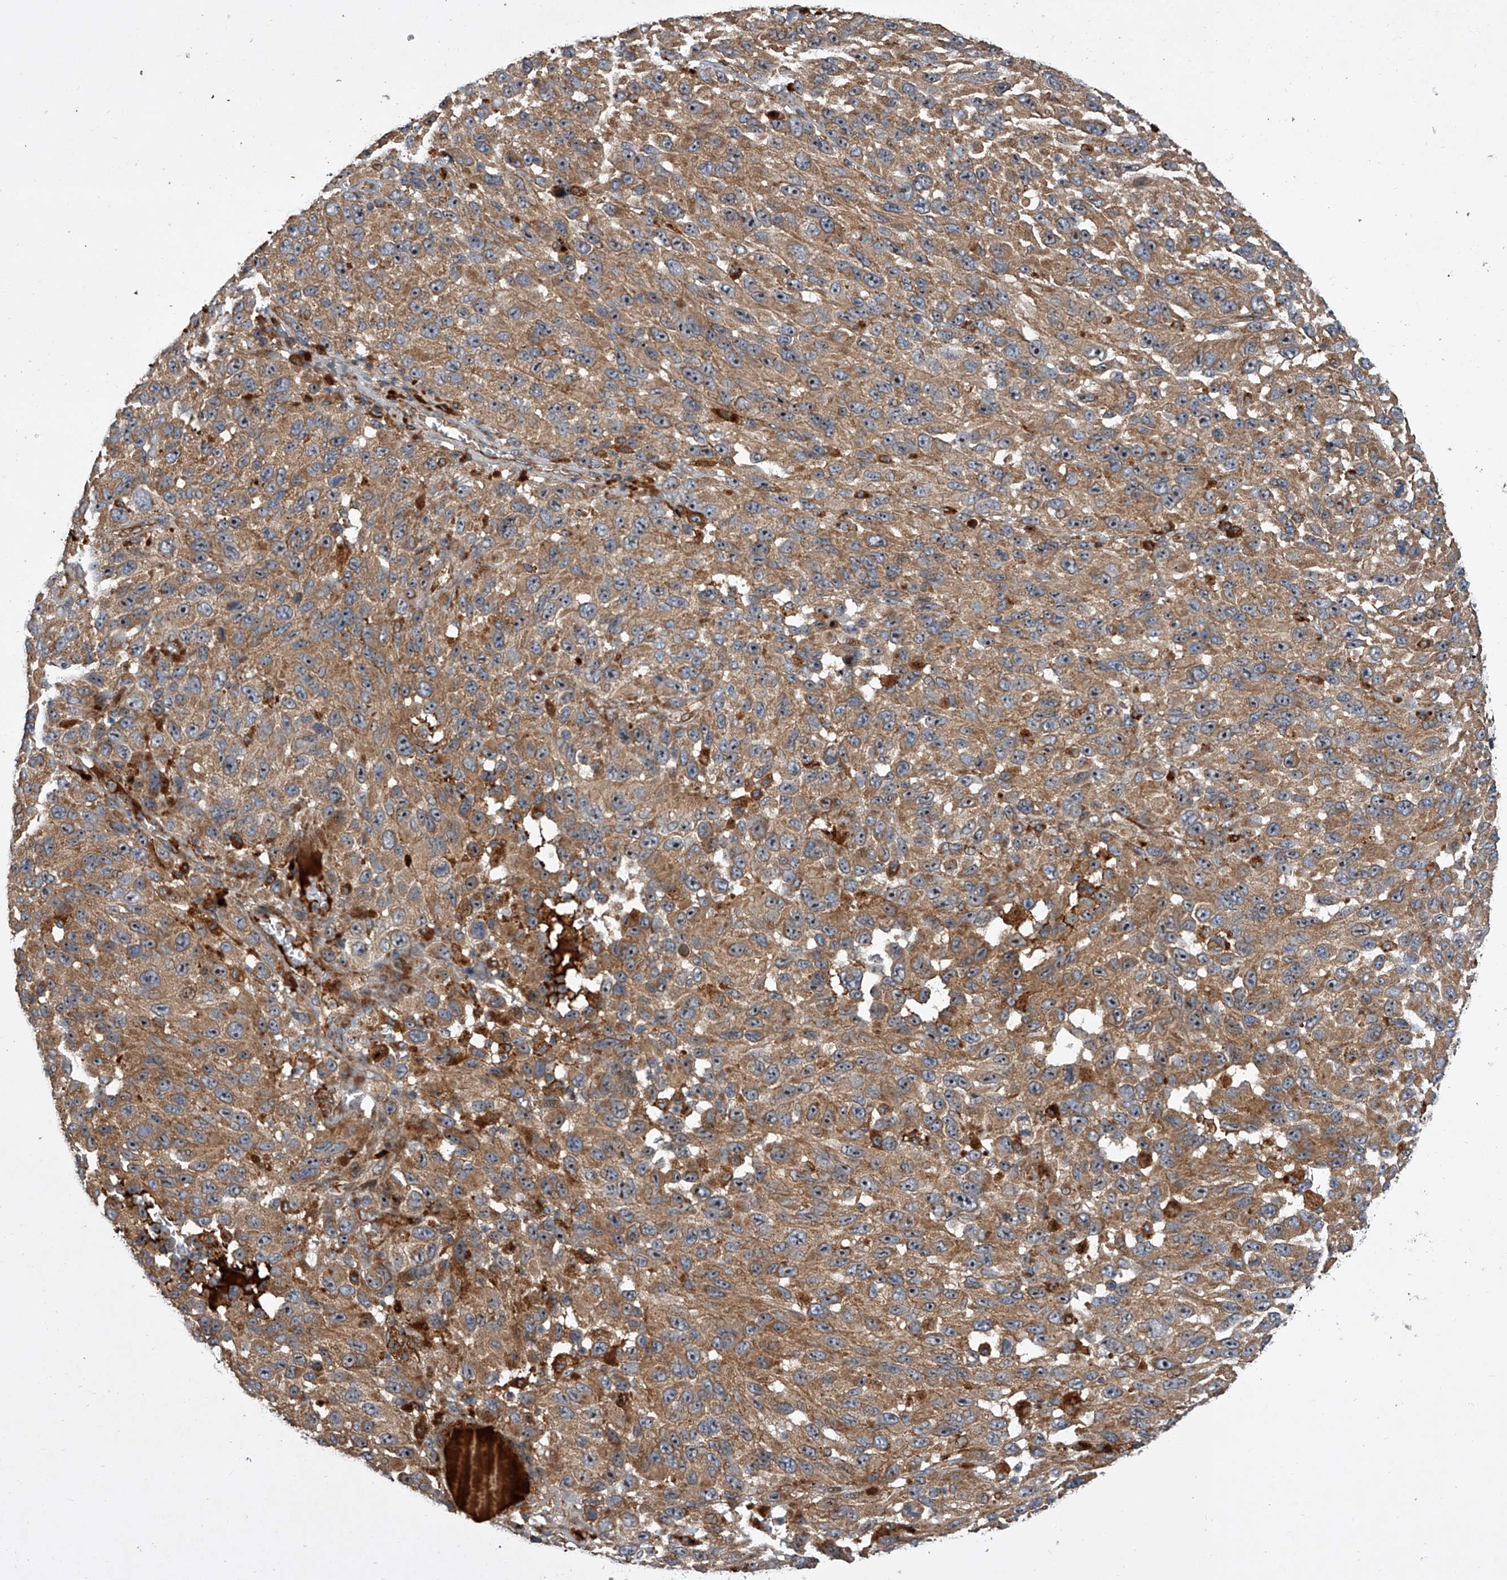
{"staining": {"intensity": "moderate", "quantity": ">75%", "location": "cytoplasmic/membranous"}, "tissue": "melanoma", "cell_type": "Tumor cells", "image_type": "cancer", "snomed": [{"axis": "morphology", "description": "Malignant melanoma, NOS"}, {"axis": "topography", "description": "Skin"}], "caption": "Malignant melanoma stained with DAB (3,3'-diaminobenzidine) immunohistochemistry shows medium levels of moderate cytoplasmic/membranous positivity in about >75% of tumor cells.", "gene": "USP47", "patient": {"sex": "female", "age": 96}}